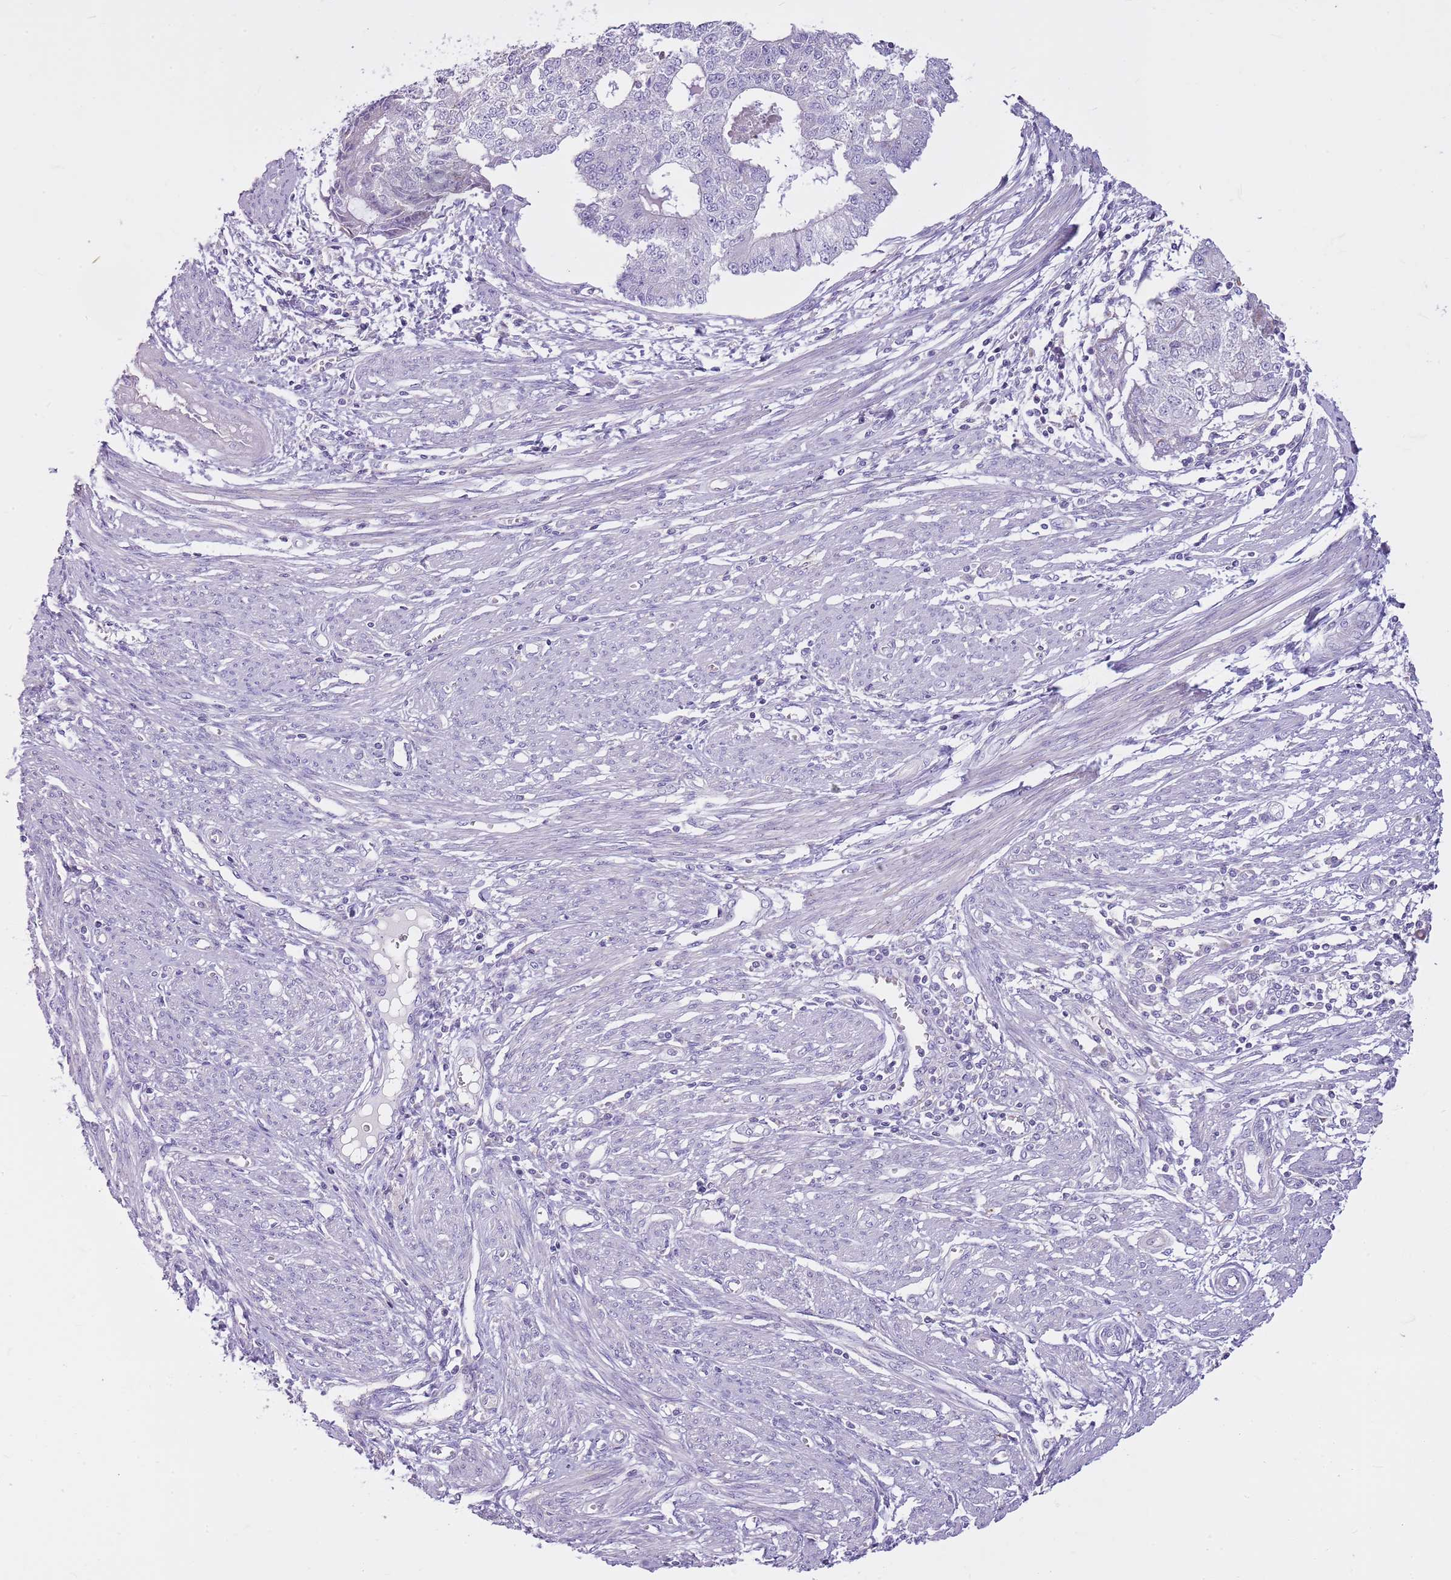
{"staining": {"intensity": "negative", "quantity": "none", "location": "none"}, "tissue": "endometrial cancer", "cell_type": "Tumor cells", "image_type": "cancer", "snomed": [{"axis": "morphology", "description": "Adenocarcinoma, NOS"}, {"axis": "topography", "description": "Endometrium"}], "caption": "The IHC photomicrograph has no significant expression in tumor cells of endometrial cancer (adenocarcinoma) tissue. (DAB IHC visualized using brightfield microscopy, high magnification).", "gene": "CNPPD1", "patient": {"sex": "female", "age": 56}}